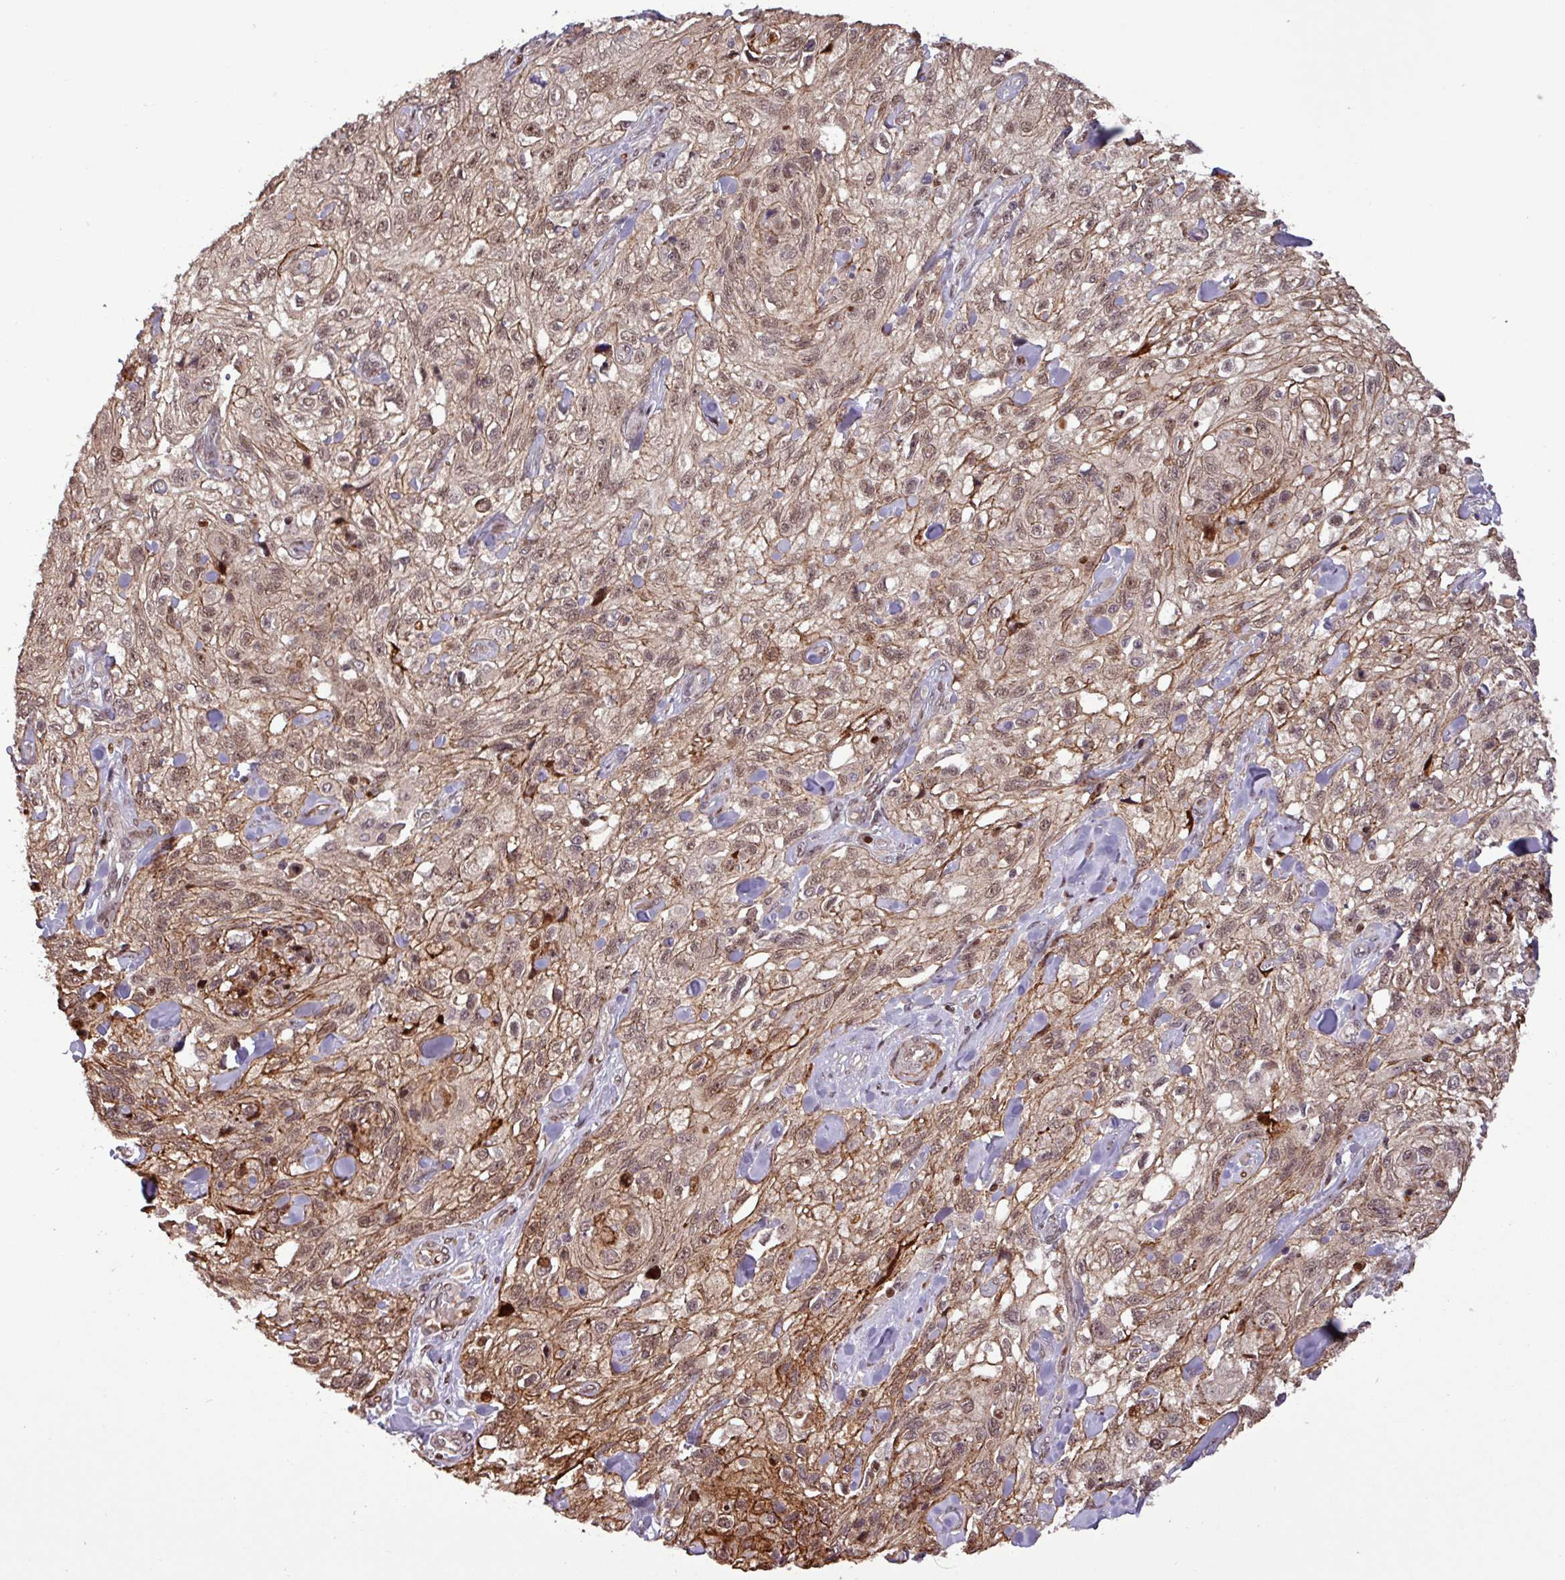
{"staining": {"intensity": "moderate", "quantity": ">75%", "location": "nuclear"}, "tissue": "skin cancer", "cell_type": "Tumor cells", "image_type": "cancer", "snomed": [{"axis": "morphology", "description": "Squamous cell carcinoma, NOS"}, {"axis": "topography", "description": "Skin"}, {"axis": "topography", "description": "Vulva"}], "caption": "A brown stain shows moderate nuclear staining of a protein in skin cancer tumor cells.", "gene": "SLC22A24", "patient": {"sex": "female", "age": 86}}